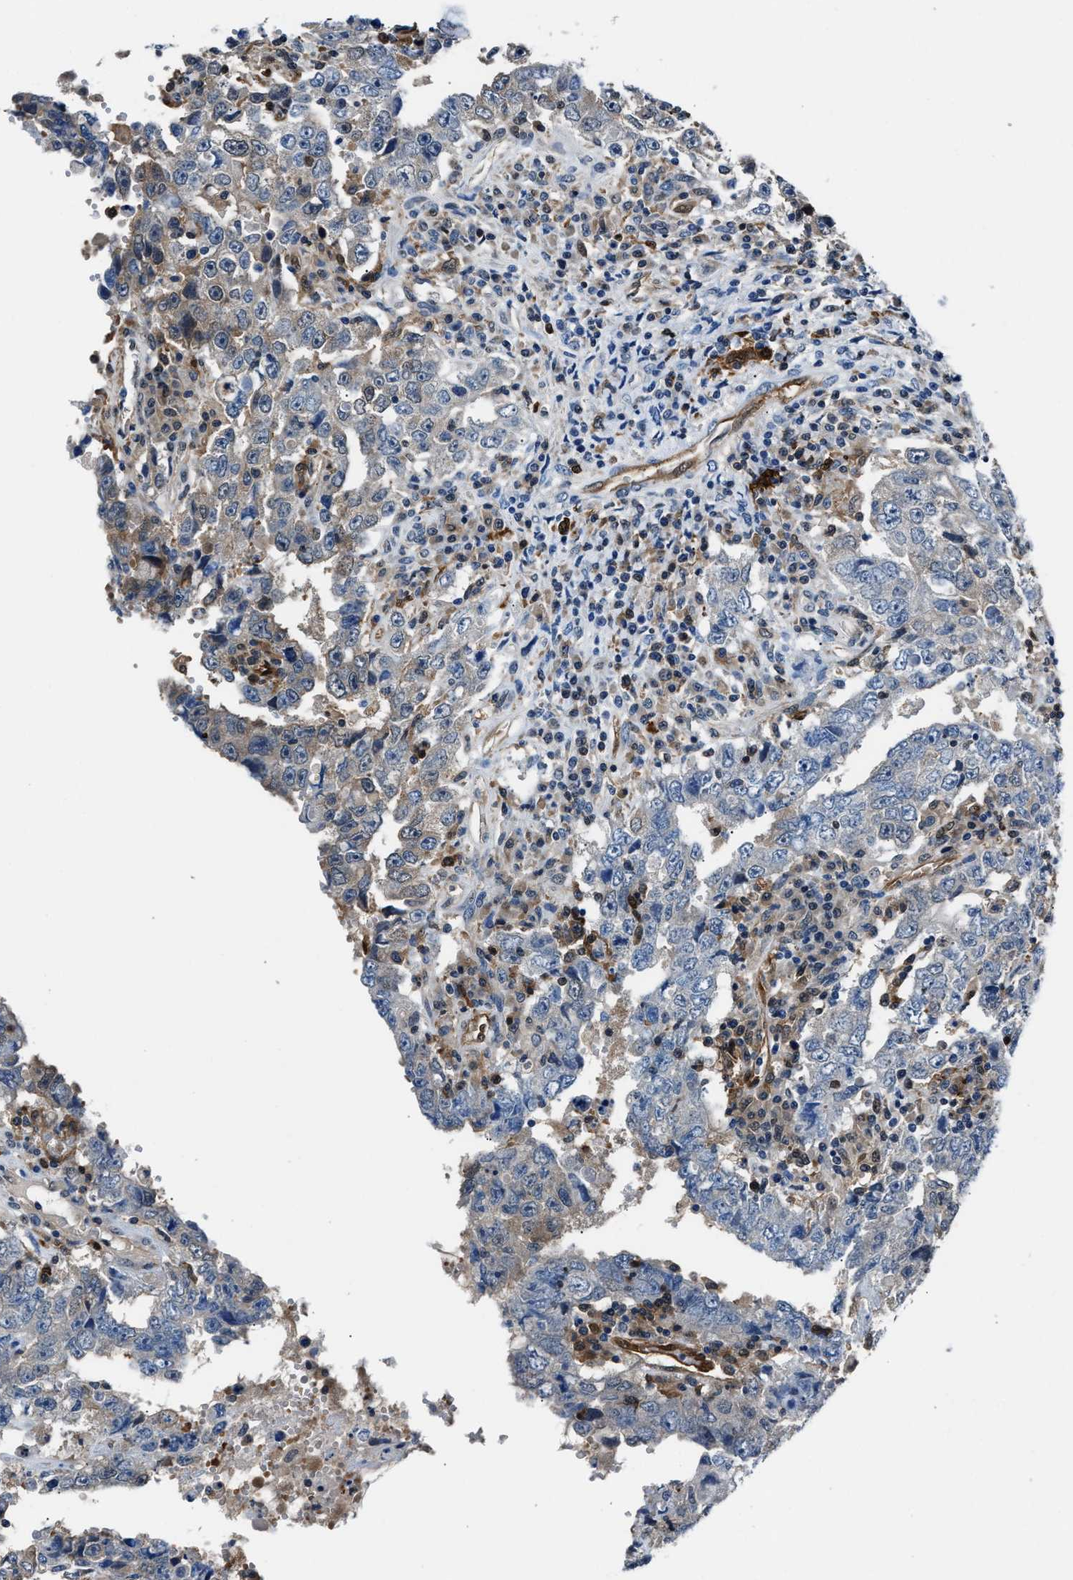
{"staining": {"intensity": "weak", "quantity": "<25%", "location": "cytoplasmic/membranous"}, "tissue": "testis cancer", "cell_type": "Tumor cells", "image_type": "cancer", "snomed": [{"axis": "morphology", "description": "Carcinoma, Embryonal, NOS"}, {"axis": "topography", "description": "Testis"}], "caption": "Immunohistochemistry image of neoplastic tissue: embryonal carcinoma (testis) stained with DAB (3,3'-diaminobenzidine) shows no significant protein staining in tumor cells. (Brightfield microscopy of DAB immunohistochemistry (IHC) at high magnification).", "gene": "PPA1", "patient": {"sex": "male", "age": 26}}